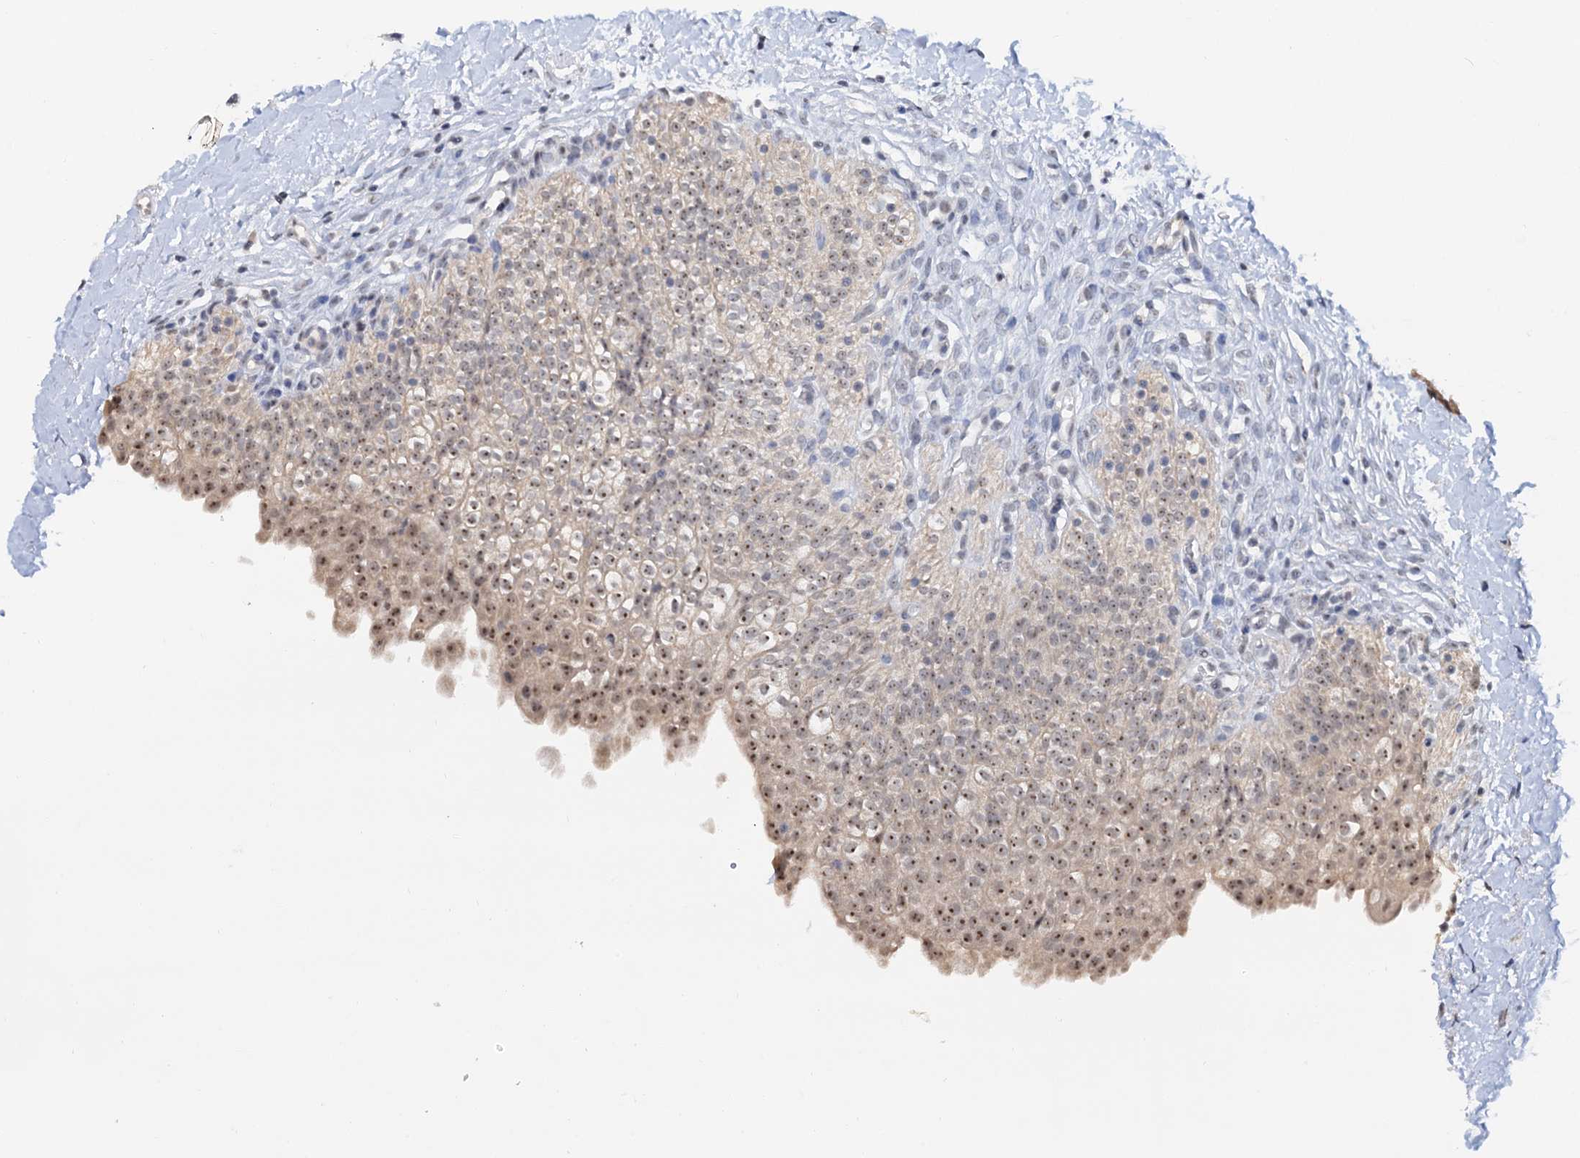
{"staining": {"intensity": "moderate", "quantity": ">75%", "location": "cytoplasmic/membranous,nuclear"}, "tissue": "urinary bladder", "cell_type": "Urothelial cells", "image_type": "normal", "snomed": [{"axis": "morphology", "description": "Normal tissue, NOS"}, {"axis": "topography", "description": "Urinary bladder"}], "caption": "Protein staining of unremarkable urinary bladder demonstrates moderate cytoplasmic/membranous,nuclear positivity in approximately >75% of urothelial cells. (DAB = brown stain, brightfield microscopy at high magnification).", "gene": "NAT10", "patient": {"sex": "male", "age": 55}}